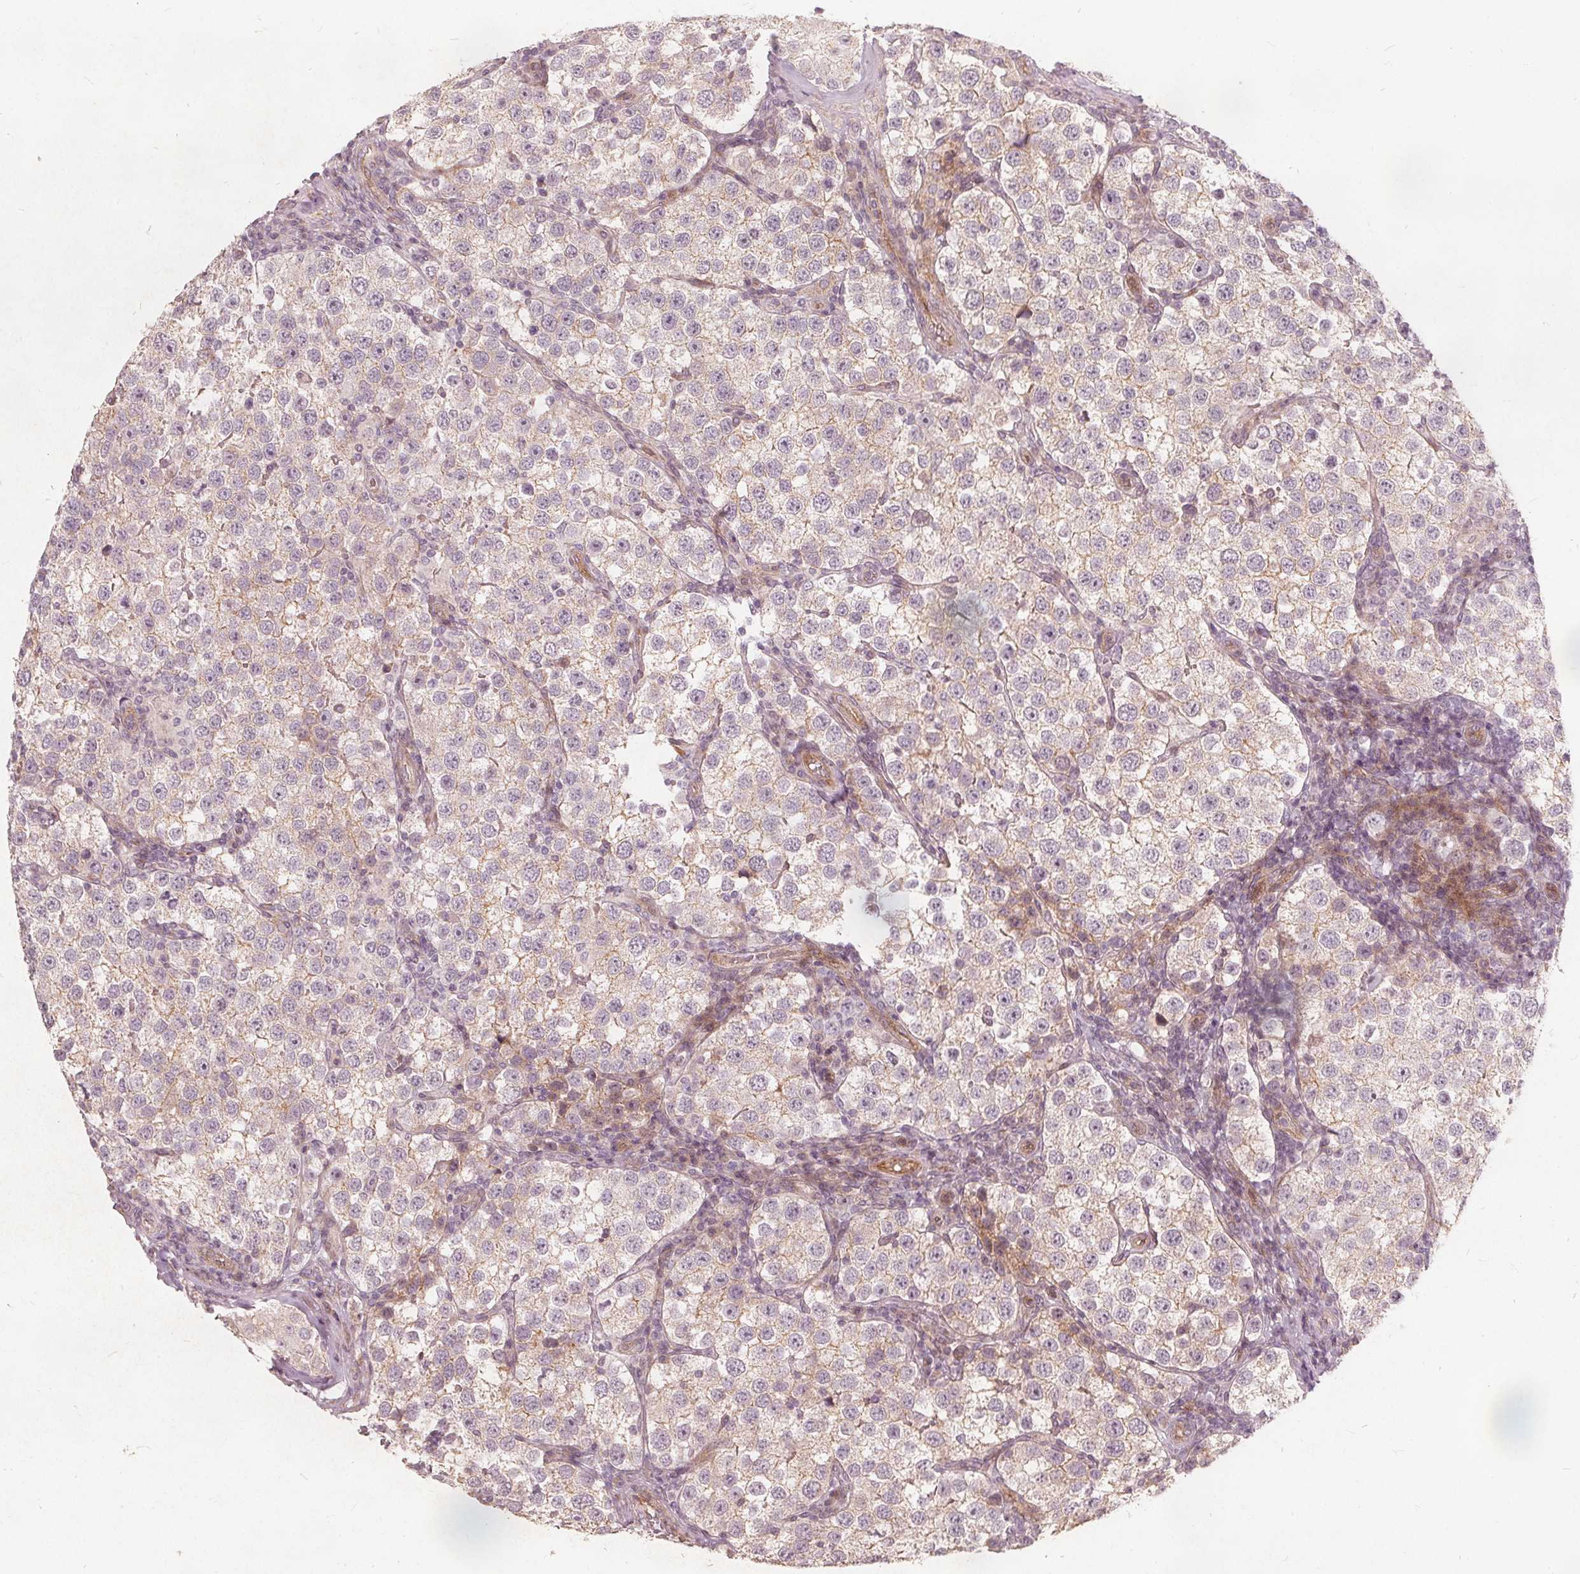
{"staining": {"intensity": "negative", "quantity": "none", "location": "none"}, "tissue": "testis cancer", "cell_type": "Tumor cells", "image_type": "cancer", "snomed": [{"axis": "morphology", "description": "Seminoma, NOS"}, {"axis": "topography", "description": "Testis"}], "caption": "There is no significant positivity in tumor cells of seminoma (testis).", "gene": "PTPRT", "patient": {"sex": "male", "age": 37}}